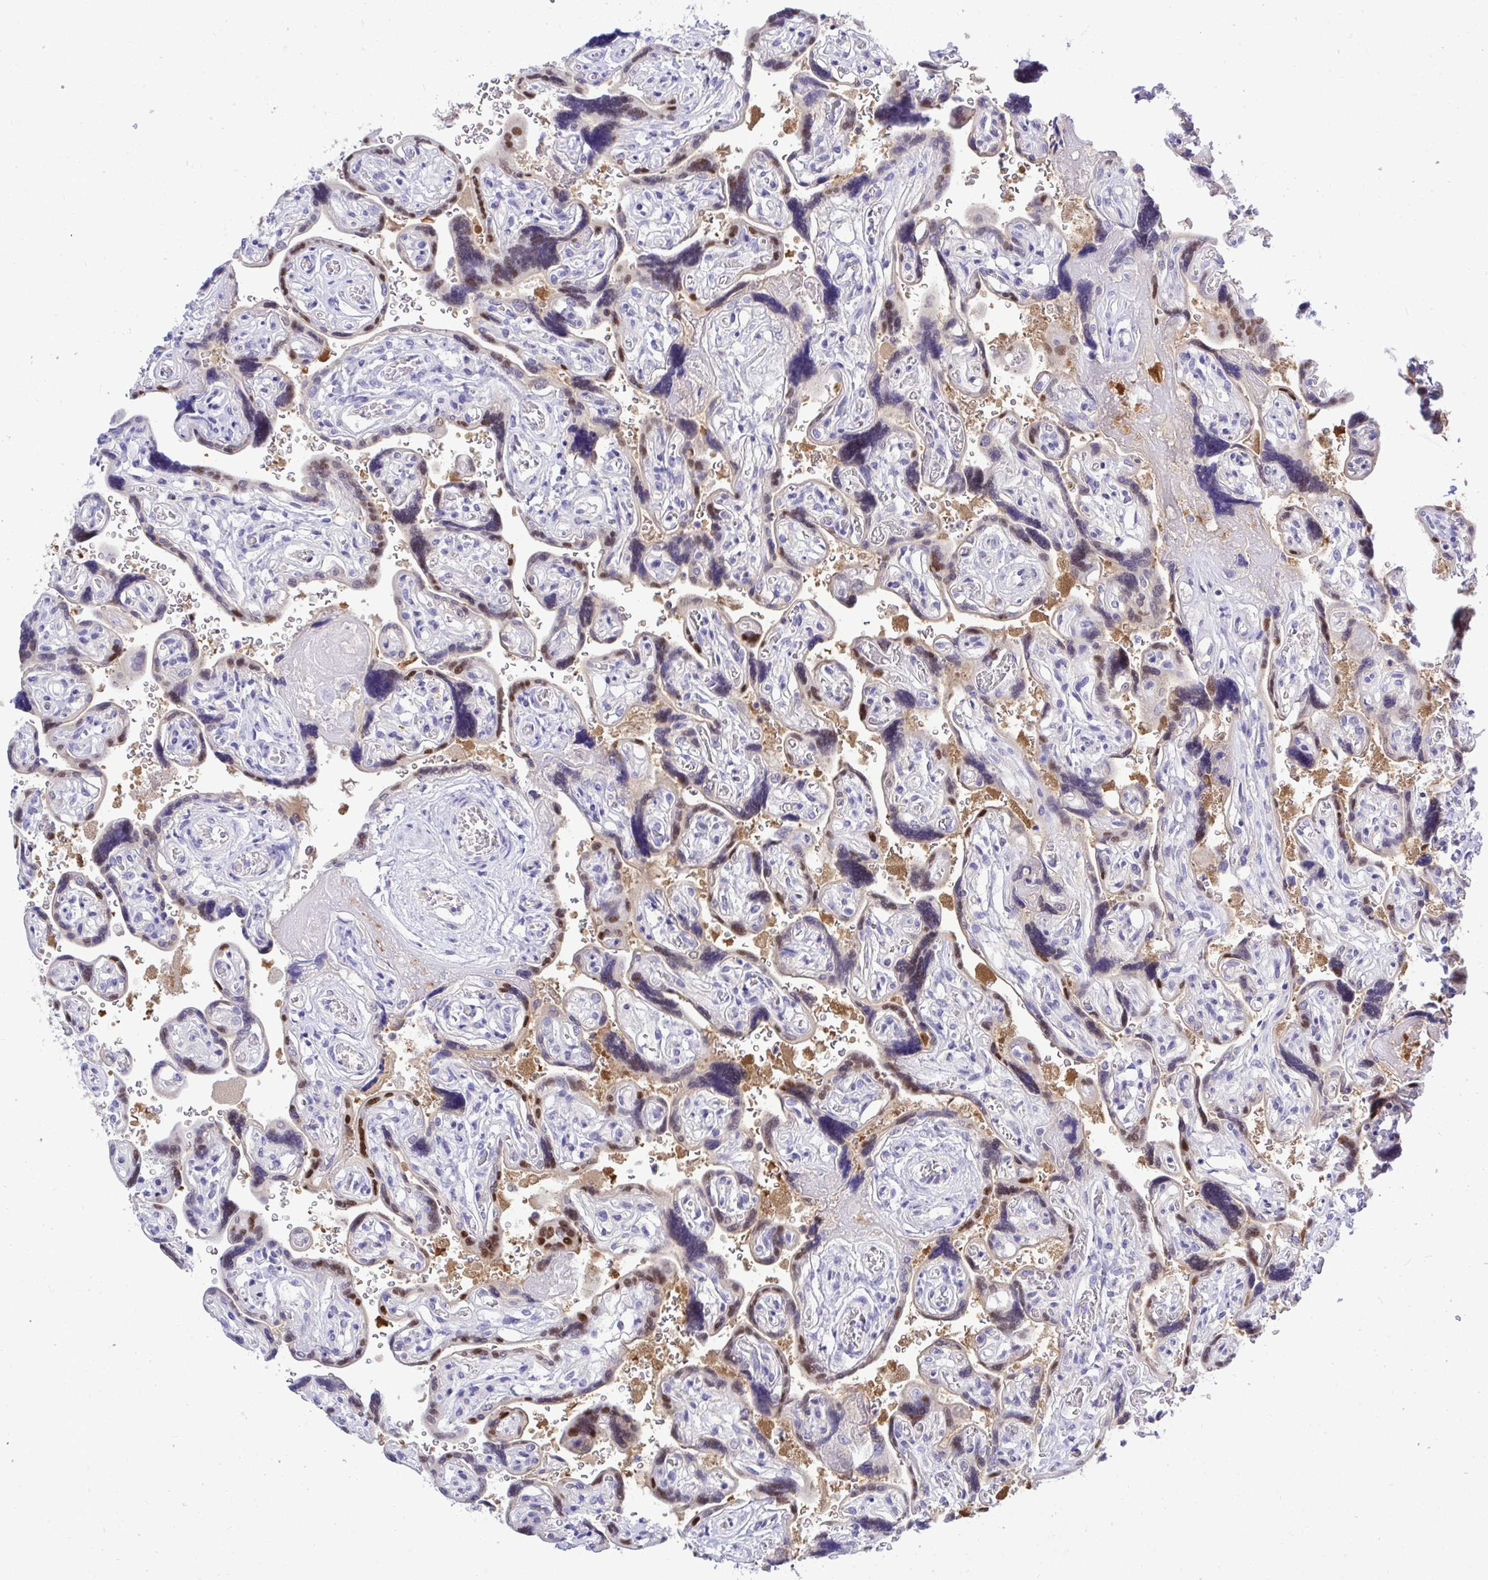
{"staining": {"intensity": "negative", "quantity": "none", "location": "none"}, "tissue": "placenta", "cell_type": "Decidual cells", "image_type": "normal", "snomed": [{"axis": "morphology", "description": "Normal tissue, NOS"}, {"axis": "topography", "description": "Placenta"}], "caption": "Immunohistochemistry of normal human placenta exhibits no expression in decidual cells. Nuclei are stained in blue.", "gene": "THOP1", "patient": {"sex": "female", "age": 32}}